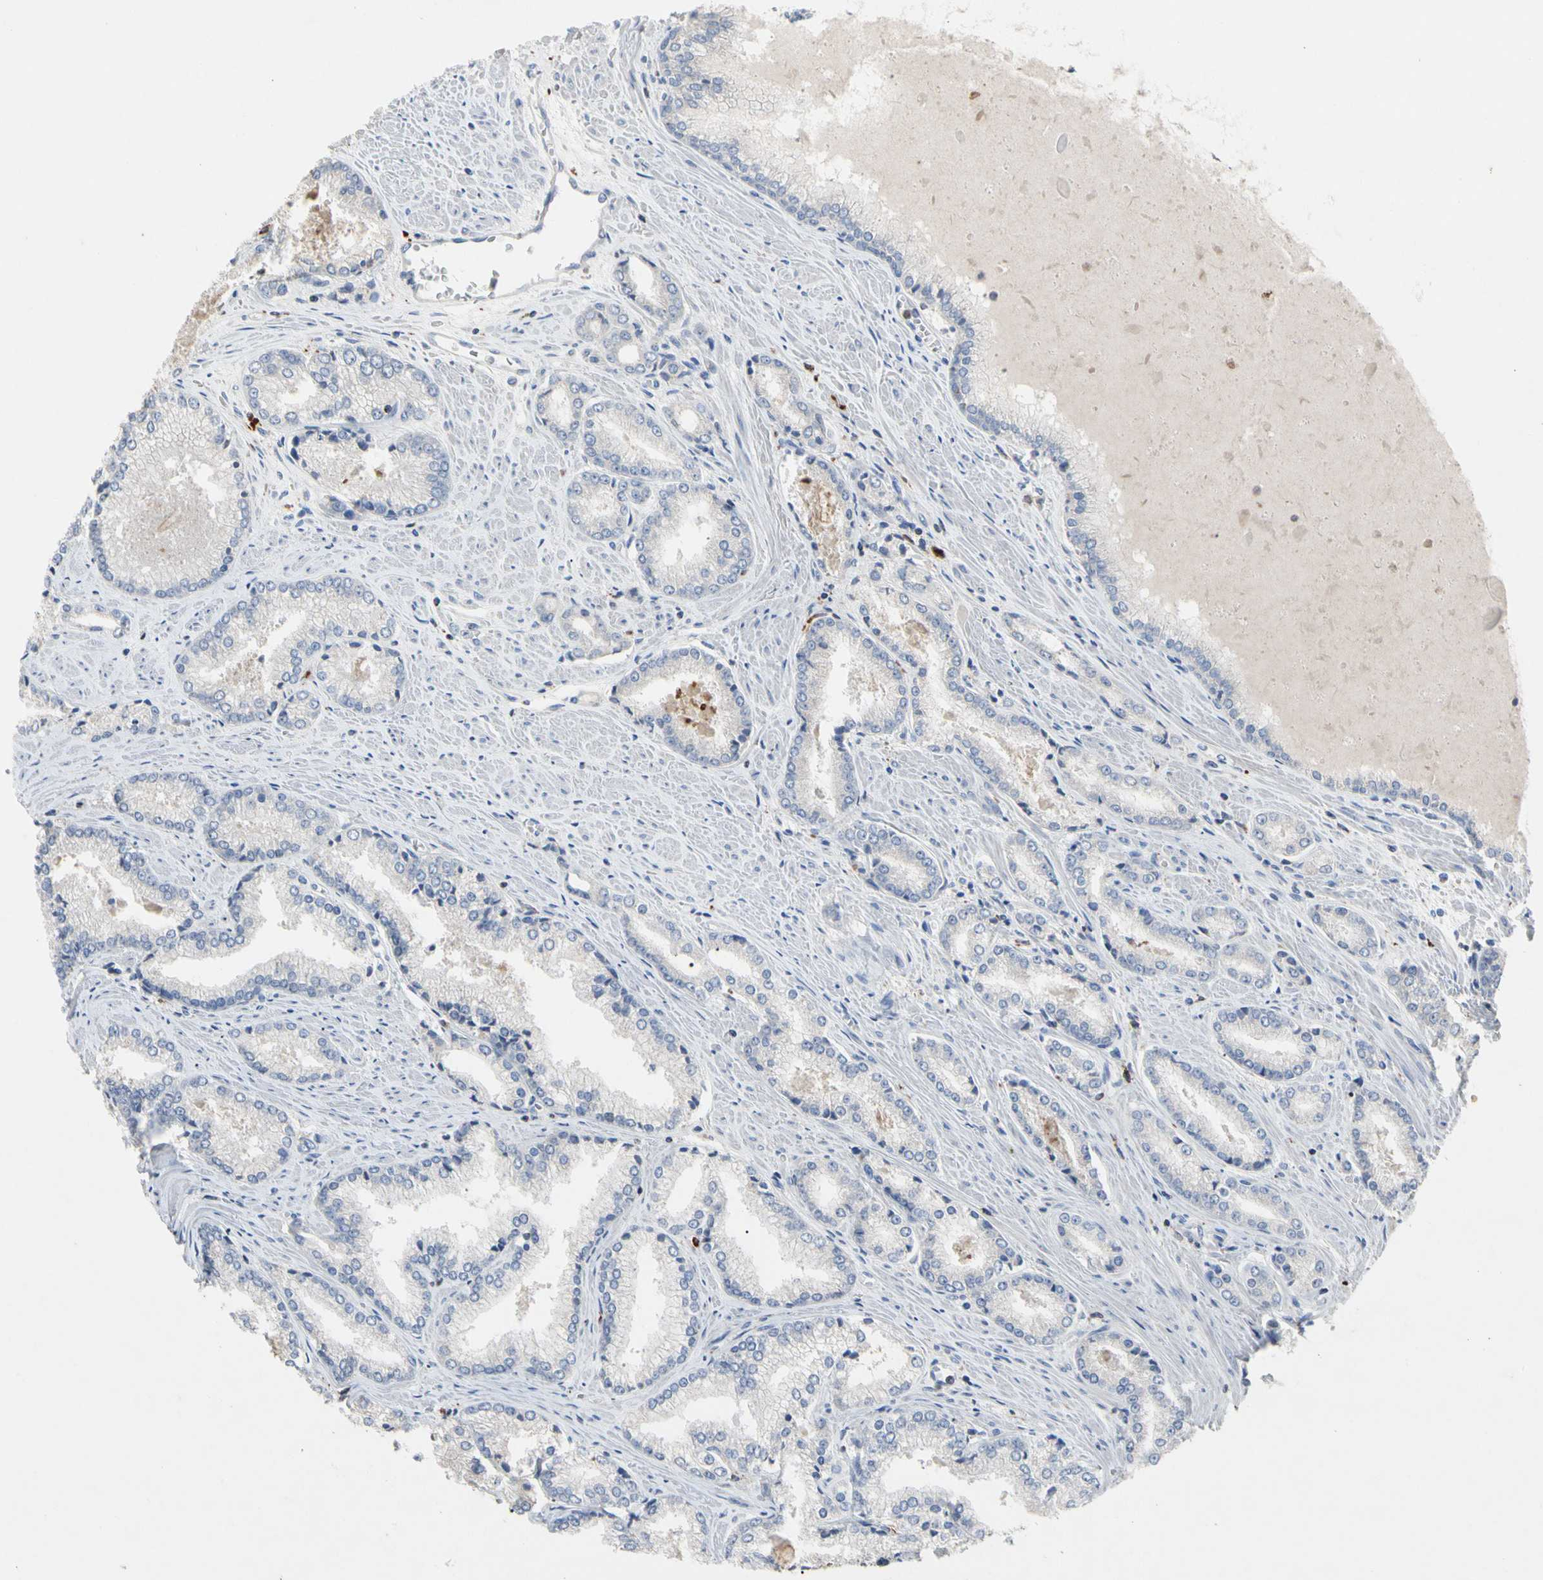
{"staining": {"intensity": "negative", "quantity": "none", "location": "none"}, "tissue": "prostate cancer", "cell_type": "Tumor cells", "image_type": "cancer", "snomed": [{"axis": "morphology", "description": "Adenocarcinoma, Low grade"}, {"axis": "topography", "description": "Prostate"}], "caption": "High magnification brightfield microscopy of prostate cancer (adenocarcinoma (low-grade)) stained with DAB (brown) and counterstained with hematoxylin (blue): tumor cells show no significant expression.", "gene": "ADA2", "patient": {"sex": "male", "age": 64}}